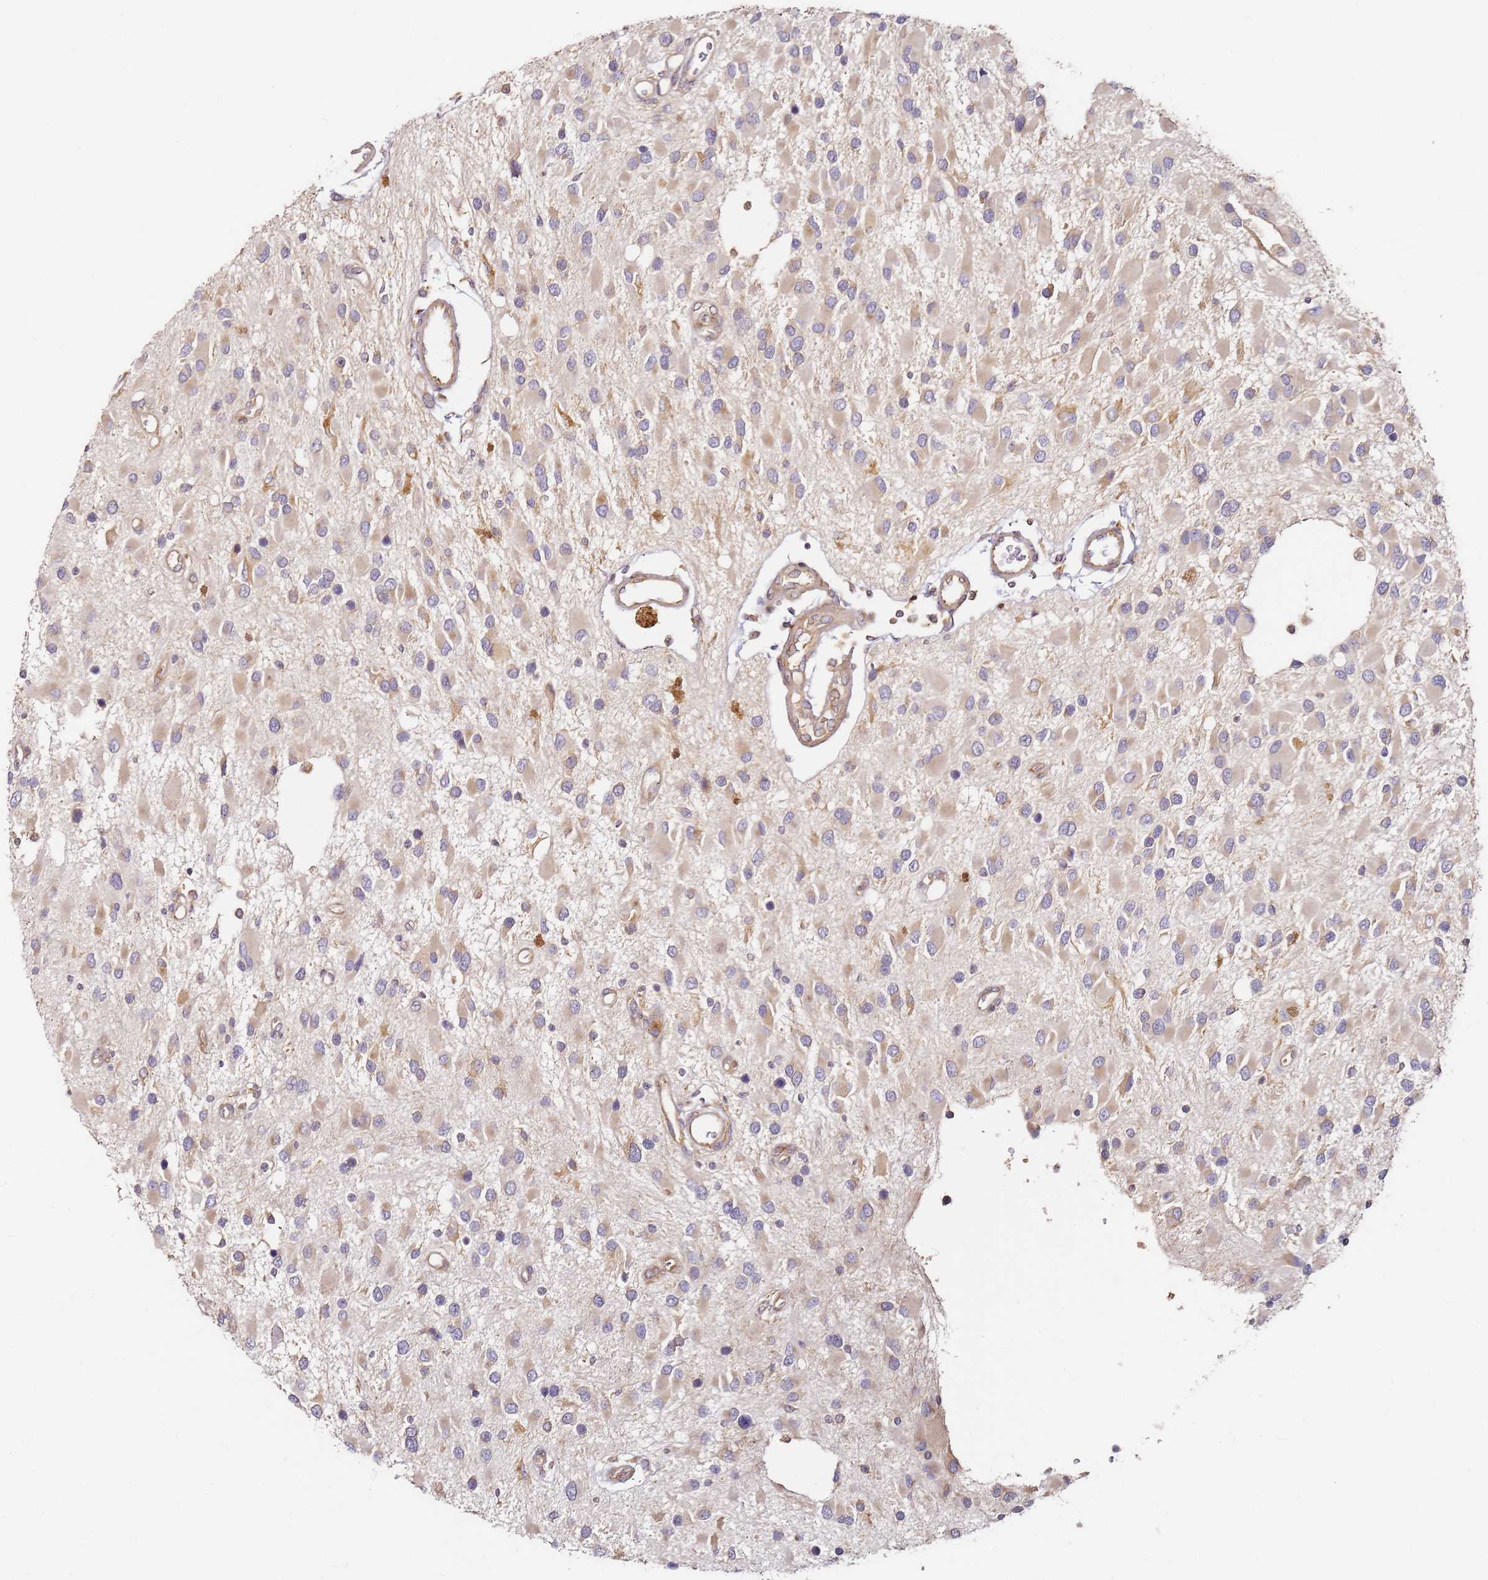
{"staining": {"intensity": "weak", "quantity": "25%-75%", "location": "cytoplasmic/membranous"}, "tissue": "glioma", "cell_type": "Tumor cells", "image_type": "cancer", "snomed": [{"axis": "morphology", "description": "Glioma, malignant, High grade"}, {"axis": "topography", "description": "Brain"}], "caption": "About 25%-75% of tumor cells in human glioma reveal weak cytoplasmic/membranous protein expression as visualized by brown immunohistochemical staining.", "gene": "RPS3A", "patient": {"sex": "male", "age": 53}}